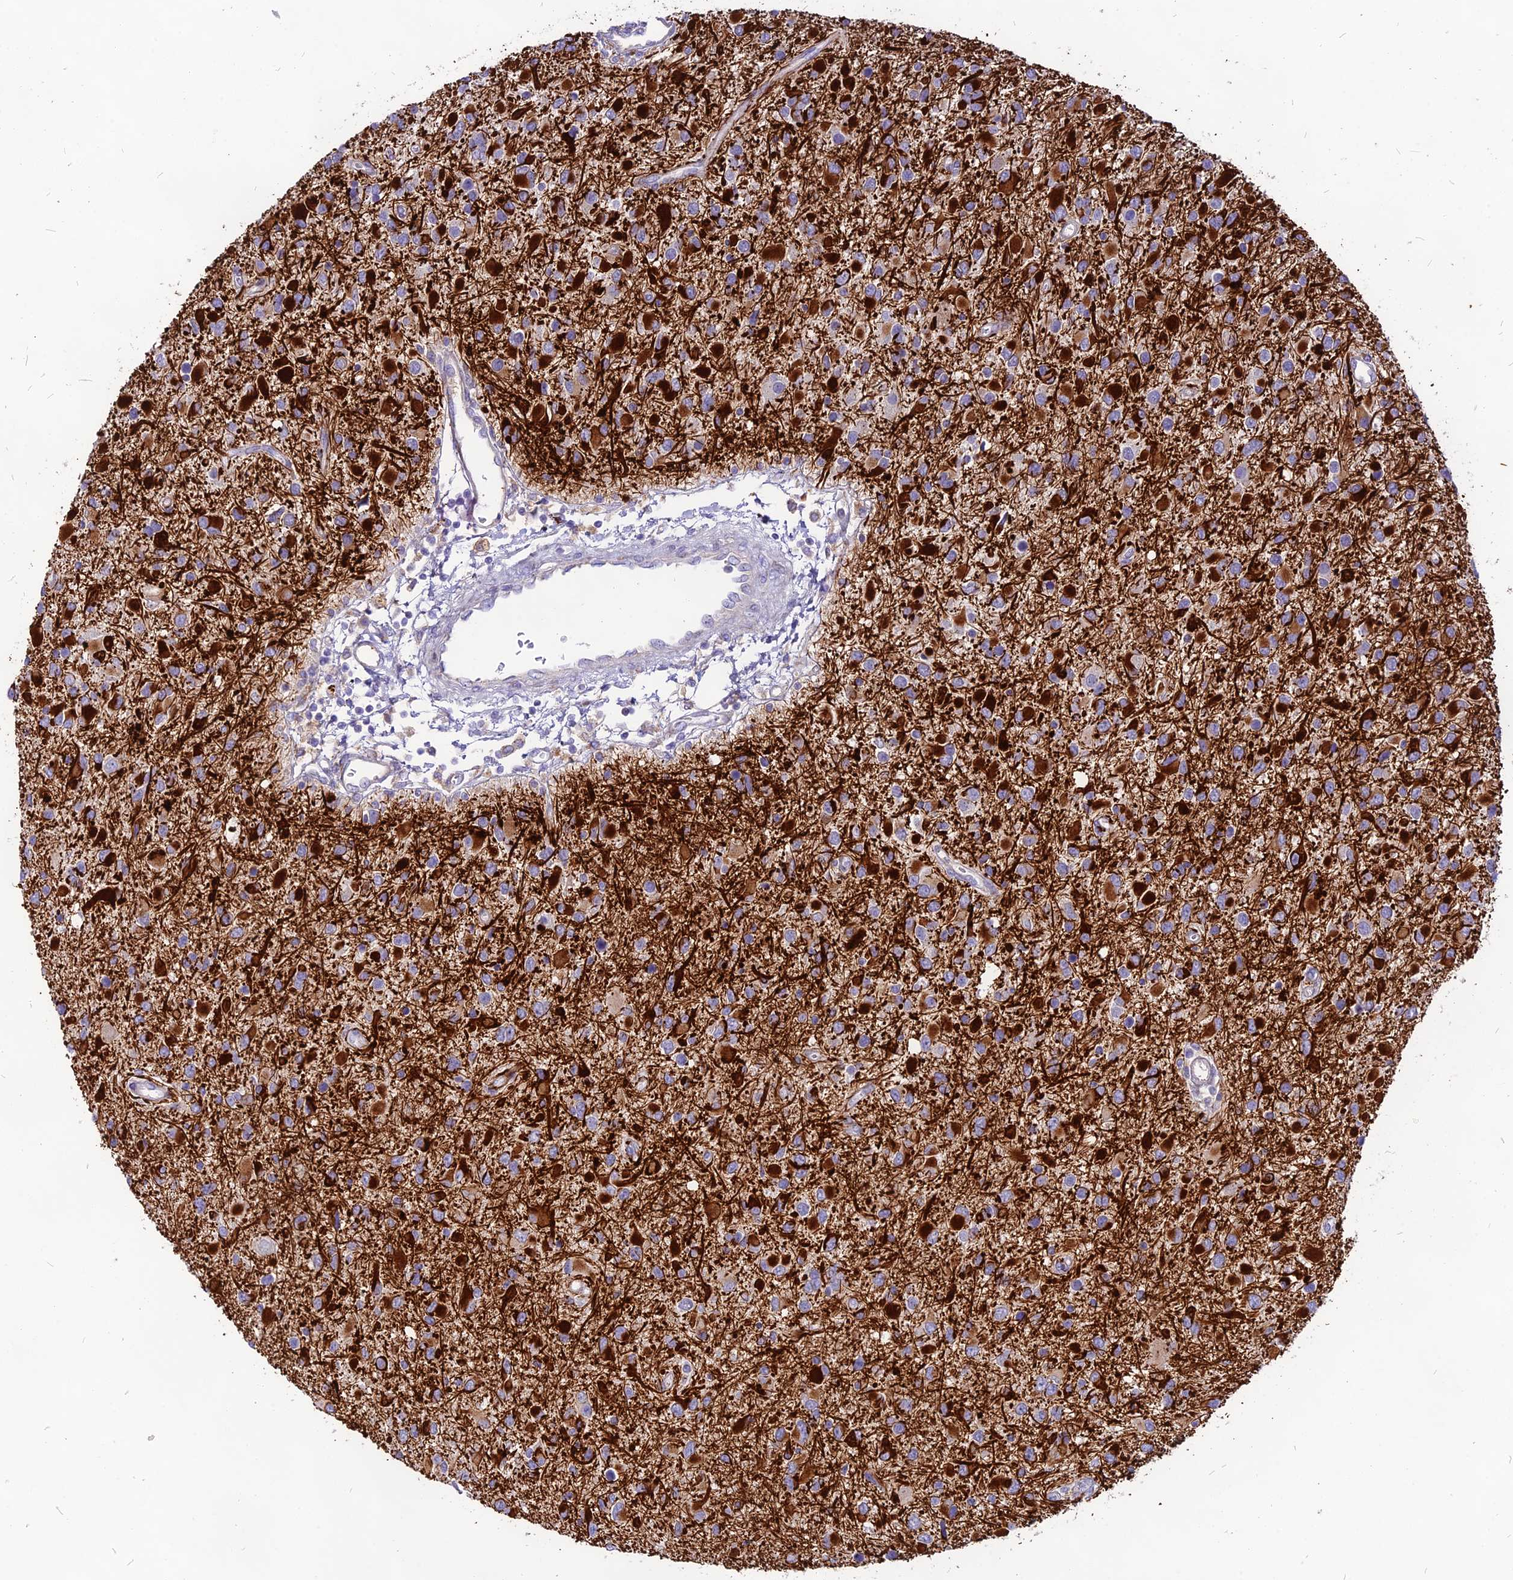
{"staining": {"intensity": "strong", "quantity": "<25%", "location": "cytoplasmic/membranous"}, "tissue": "glioma", "cell_type": "Tumor cells", "image_type": "cancer", "snomed": [{"axis": "morphology", "description": "Glioma, malignant, High grade"}, {"axis": "topography", "description": "Brain"}], "caption": "Immunohistochemical staining of human glioma demonstrates strong cytoplasmic/membranous protein expression in about <25% of tumor cells.", "gene": "RIMOC1", "patient": {"sex": "male", "age": 53}}